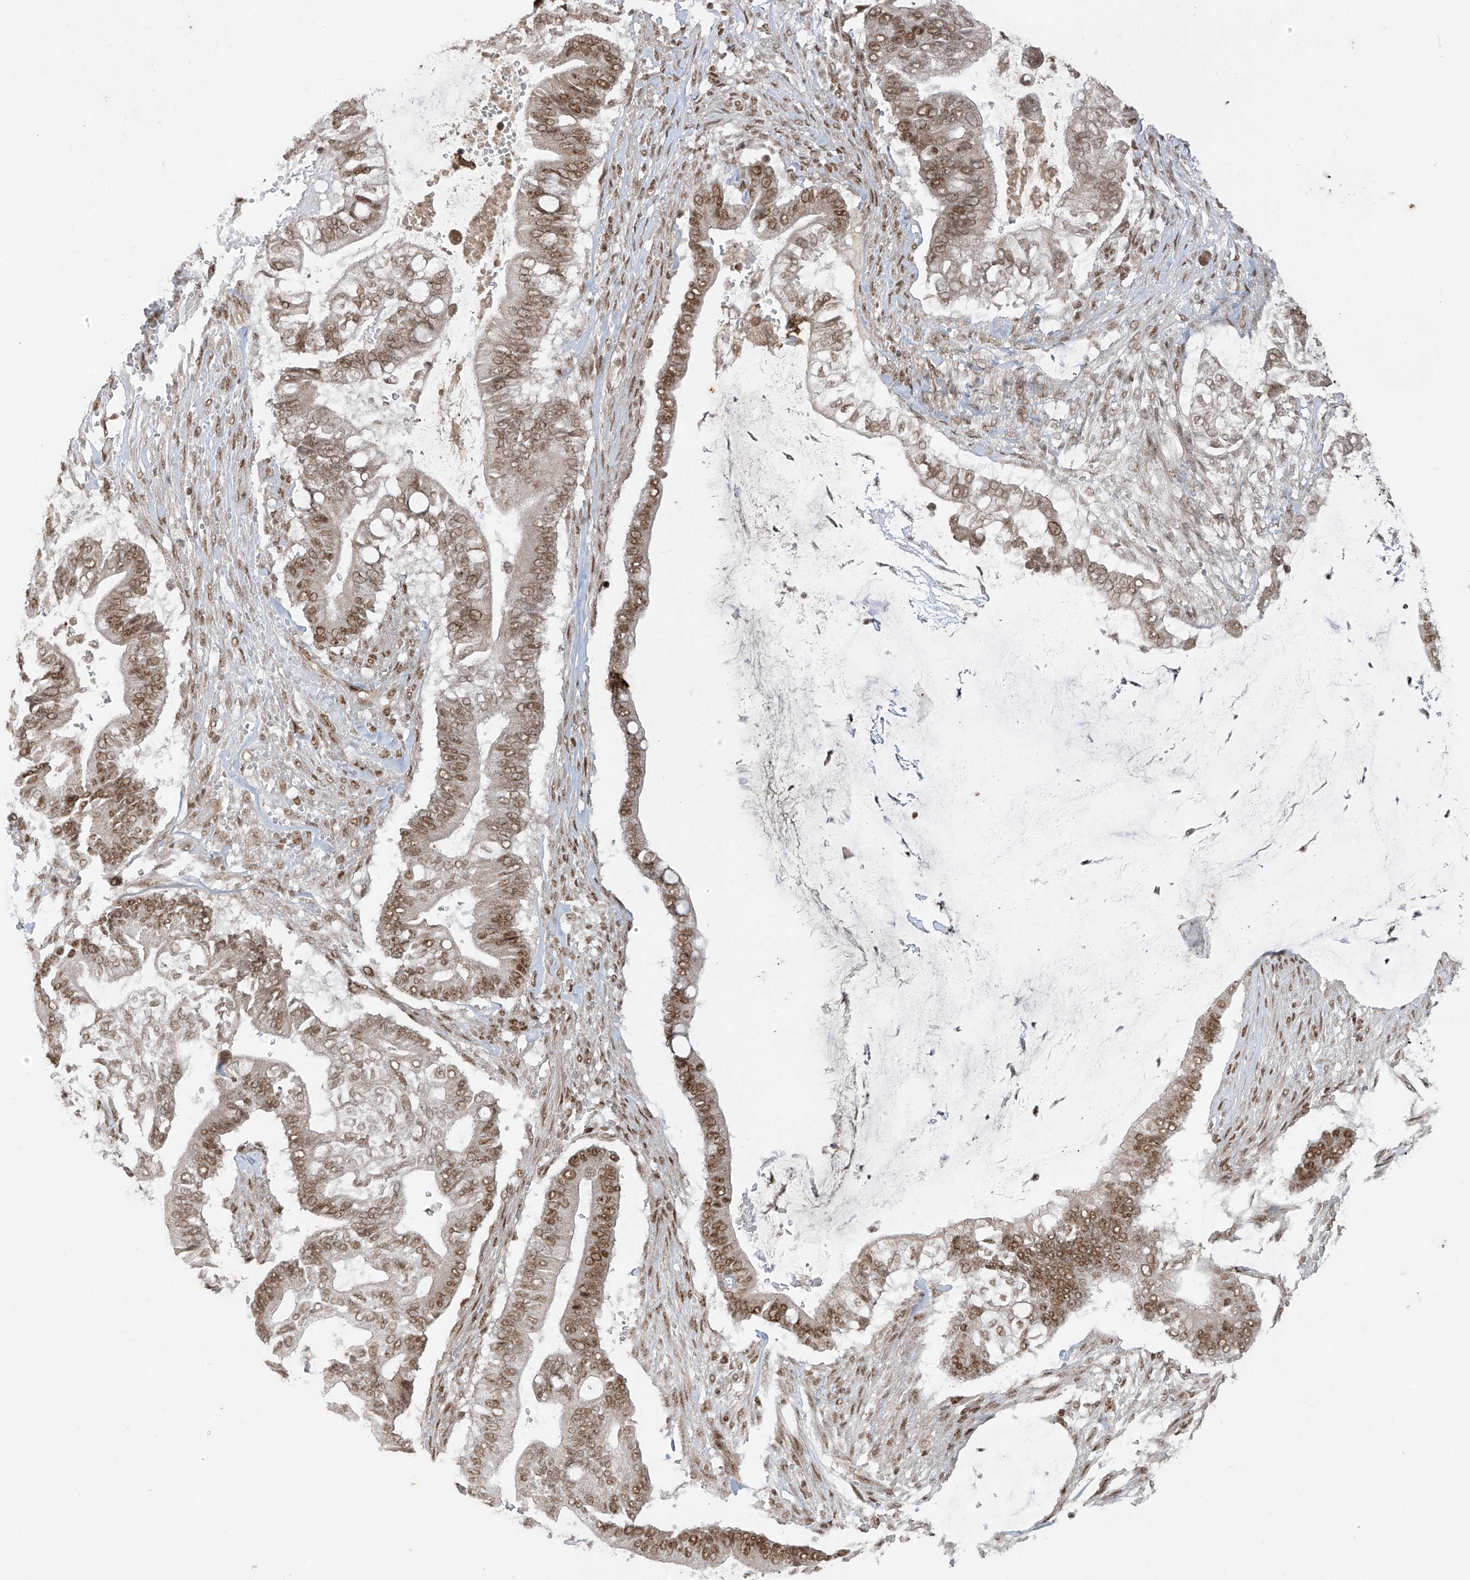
{"staining": {"intensity": "moderate", "quantity": ">75%", "location": "nuclear"}, "tissue": "pancreatic cancer", "cell_type": "Tumor cells", "image_type": "cancer", "snomed": [{"axis": "morphology", "description": "Adenocarcinoma, NOS"}, {"axis": "topography", "description": "Pancreas"}], "caption": "Immunohistochemistry (DAB (3,3'-diaminobenzidine)) staining of human pancreatic cancer (adenocarcinoma) exhibits moderate nuclear protein staining in about >75% of tumor cells.", "gene": "ARHGEF3", "patient": {"sex": "male", "age": 68}}